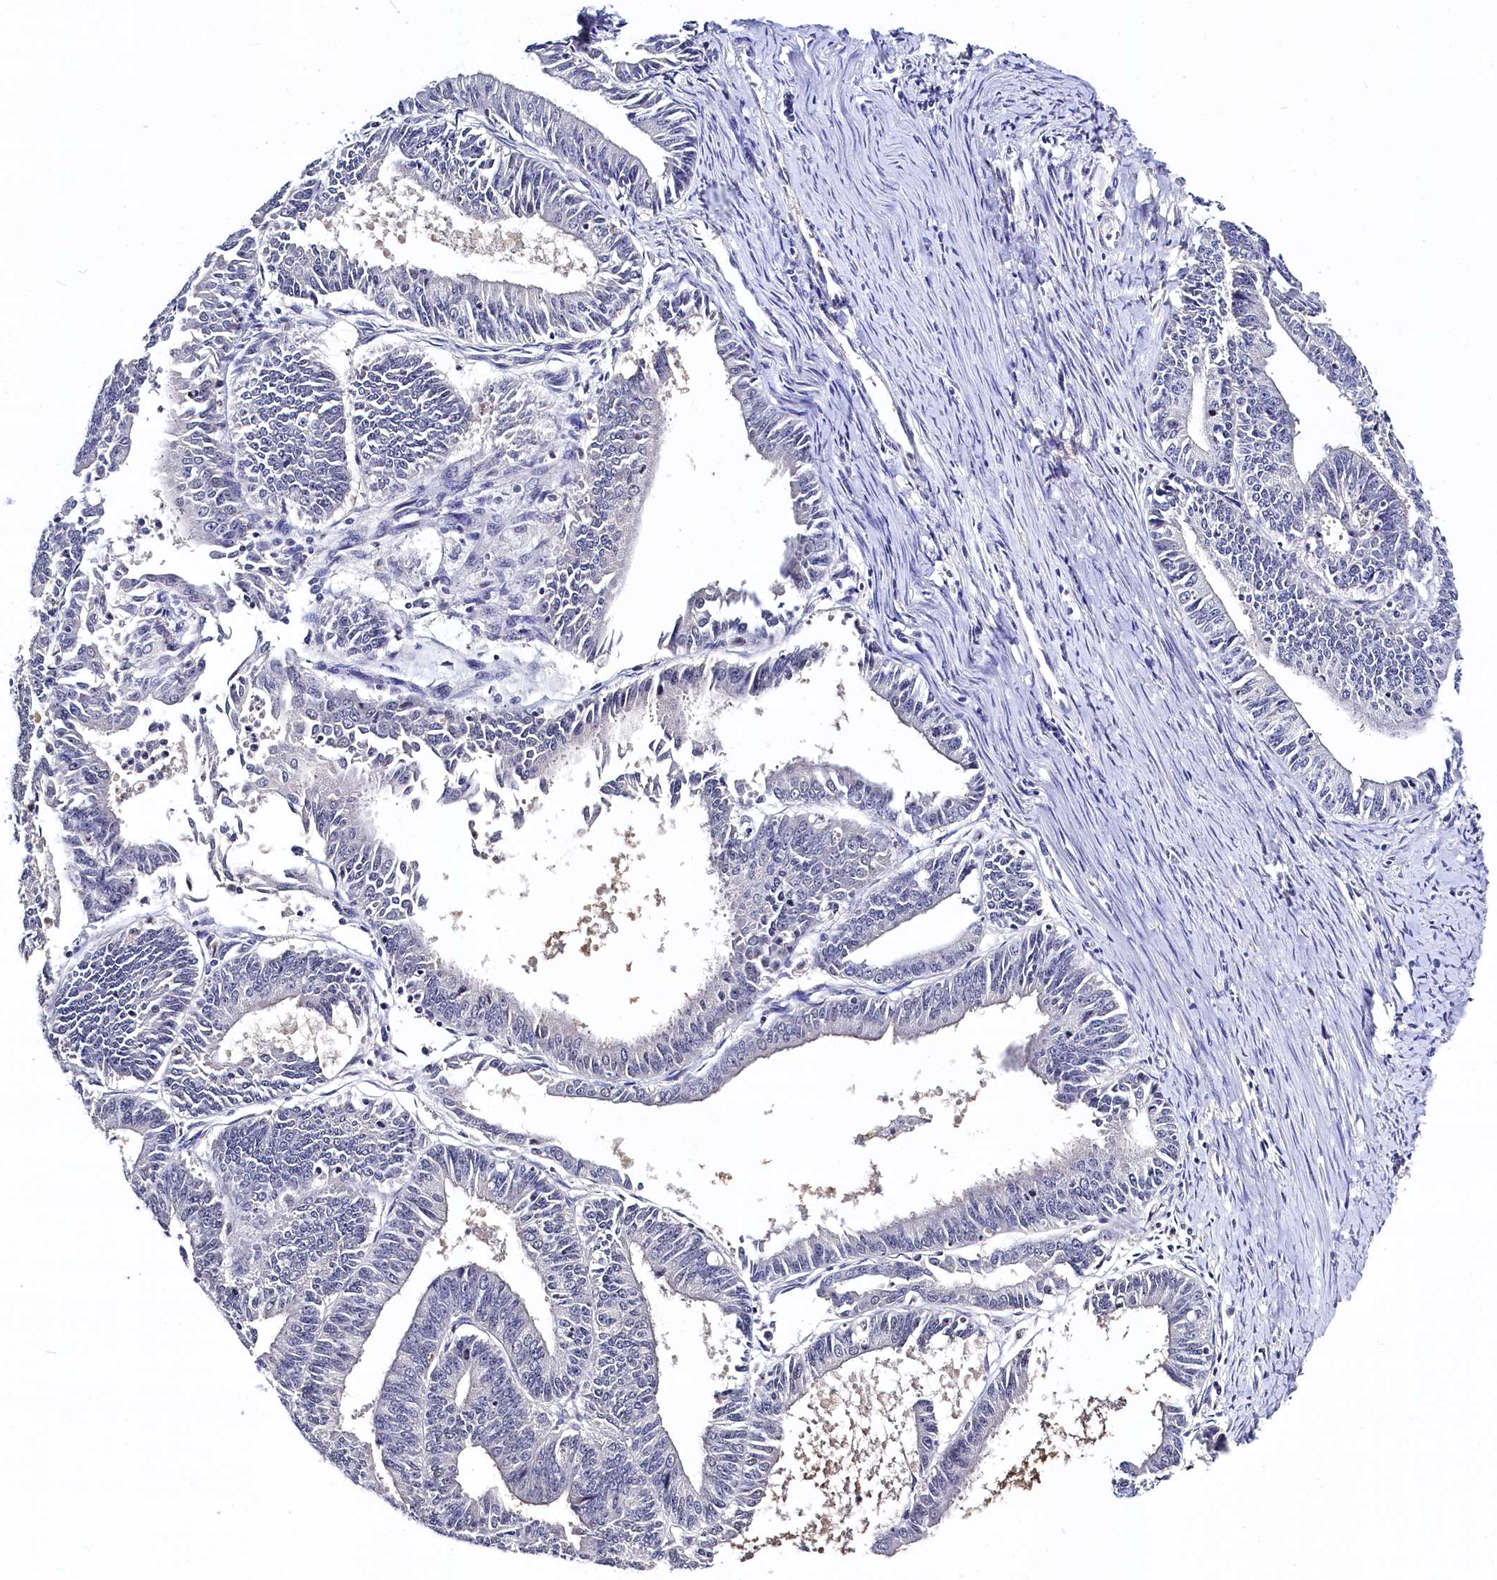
{"staining": {"intensity": "negative", "quantity": "none", "location": "none"}, "tissue": "endometrial cancer", "cell_type": "Tumor cells", "image_type": "cancer", "snomed": [{"axis": "morphology", "description": "Adenocarcinoma, NOS"}, {"axis": "topography", "description": "Endometrium"}], "caption": "Immunohistochemistry (IHC) of human endometrial adenocarcinoma reveals no expression in tumor cells. Nuclei are stained in blue.", "gene": "C11orf54", "patient": {"sex": "female", "age": 73}}